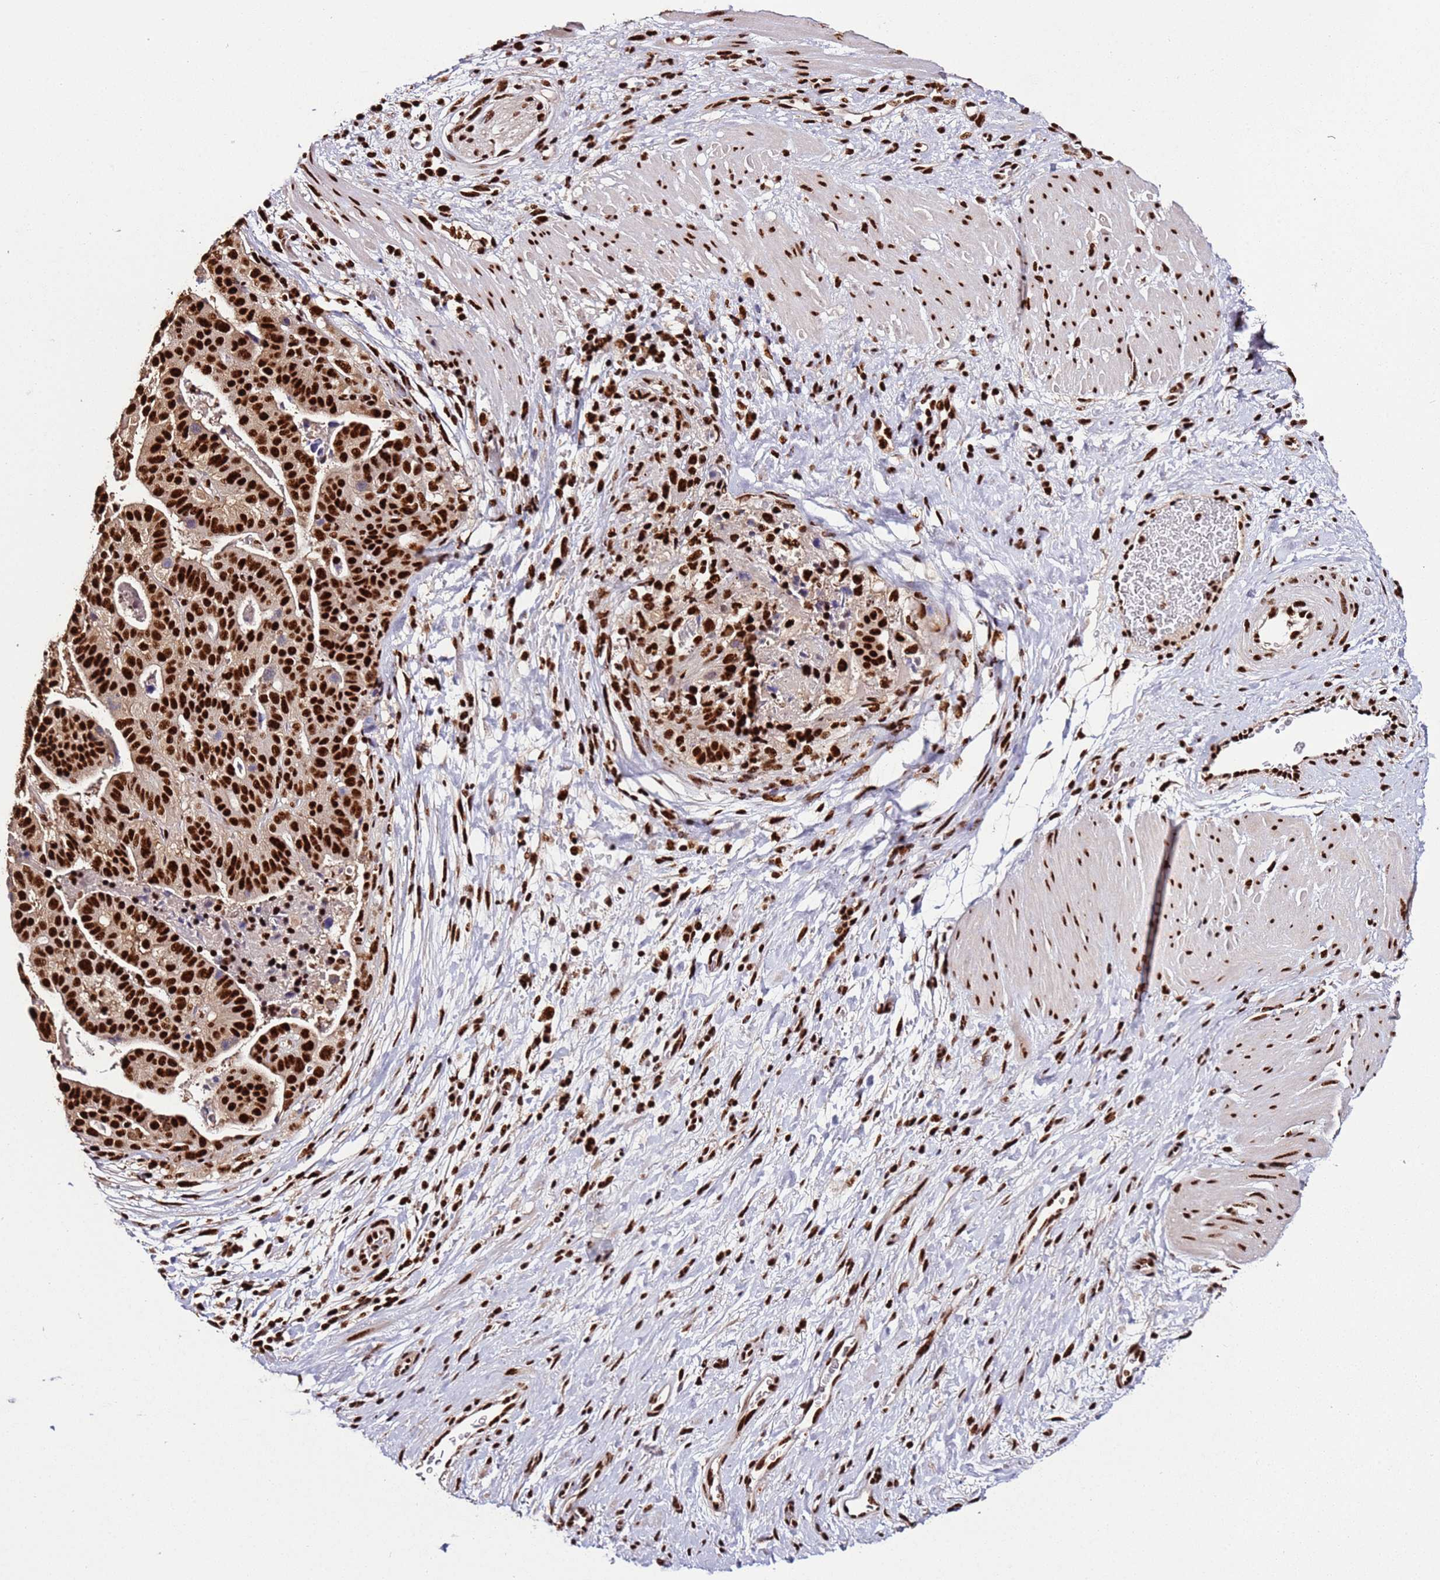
{"staining": {"intensity": "strong", "quantity": ">75%", "location": "nuclear"}, "tissue": "stomach cancer", "cell_type": "Tumor cells", "image_type": "cancer", "snomed": [{"axis": "morphology", "description": "Adenocarcinoma, NOS"}, {"axis": "topography", "description": "Stomach"}], "caption": "Immunohistochemistry (IHC) staining of adenocarcinoma (stomach), which exhibits high levels of strong nuclear staining in about >75% of tumor cells indicating strong nuclear protein expression. The staining was performed using DAB (brown) for protein detection and nuclei were counterstained in hematoxylin (blue).", "gene": "C6orf226", "patient": {"sex": "male", "age": 48}}